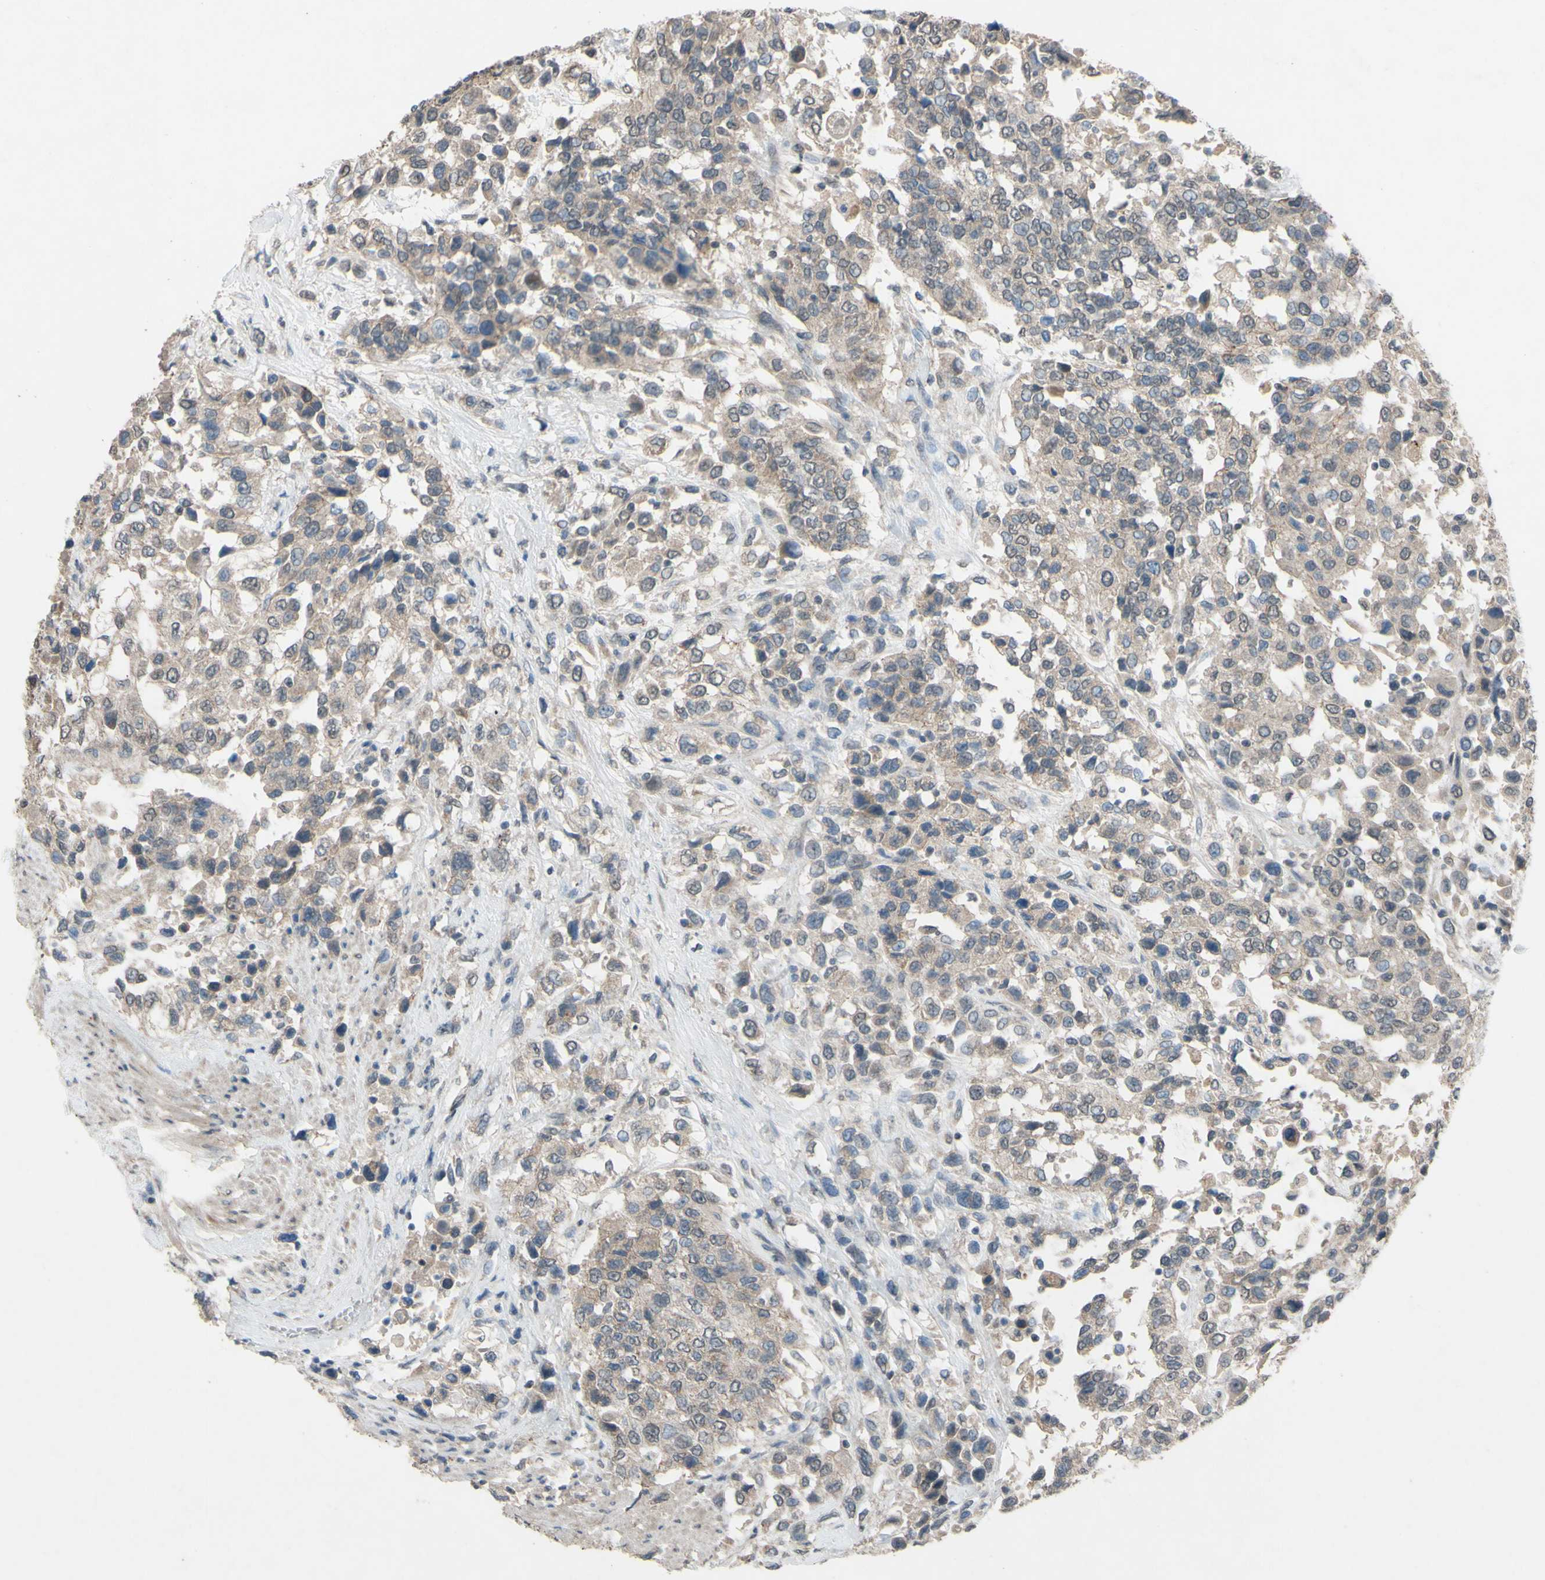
{"staining": {"intensity": "weak", "quantity": ">75%", "location": "cytoplasmic/membranous"}, "tissue": "urothelial cancer", "cell_type": "Tumor cells", "image_type": "cancer", "snomed": [{"axis": "morphology", "description": "Urothelial carcinoma, High grade"}, {"axis": "topography", "description": "Urinary bladder"}], "caption": "This histopathology image displays immunohistochemistry (IHC) staining of urothelial cancer, with low weak cytoplasmic/membranous staining in about >75% of tumor cells.", "gene": "CDCP1", "patient": {"sex": "female", "age": 80}}